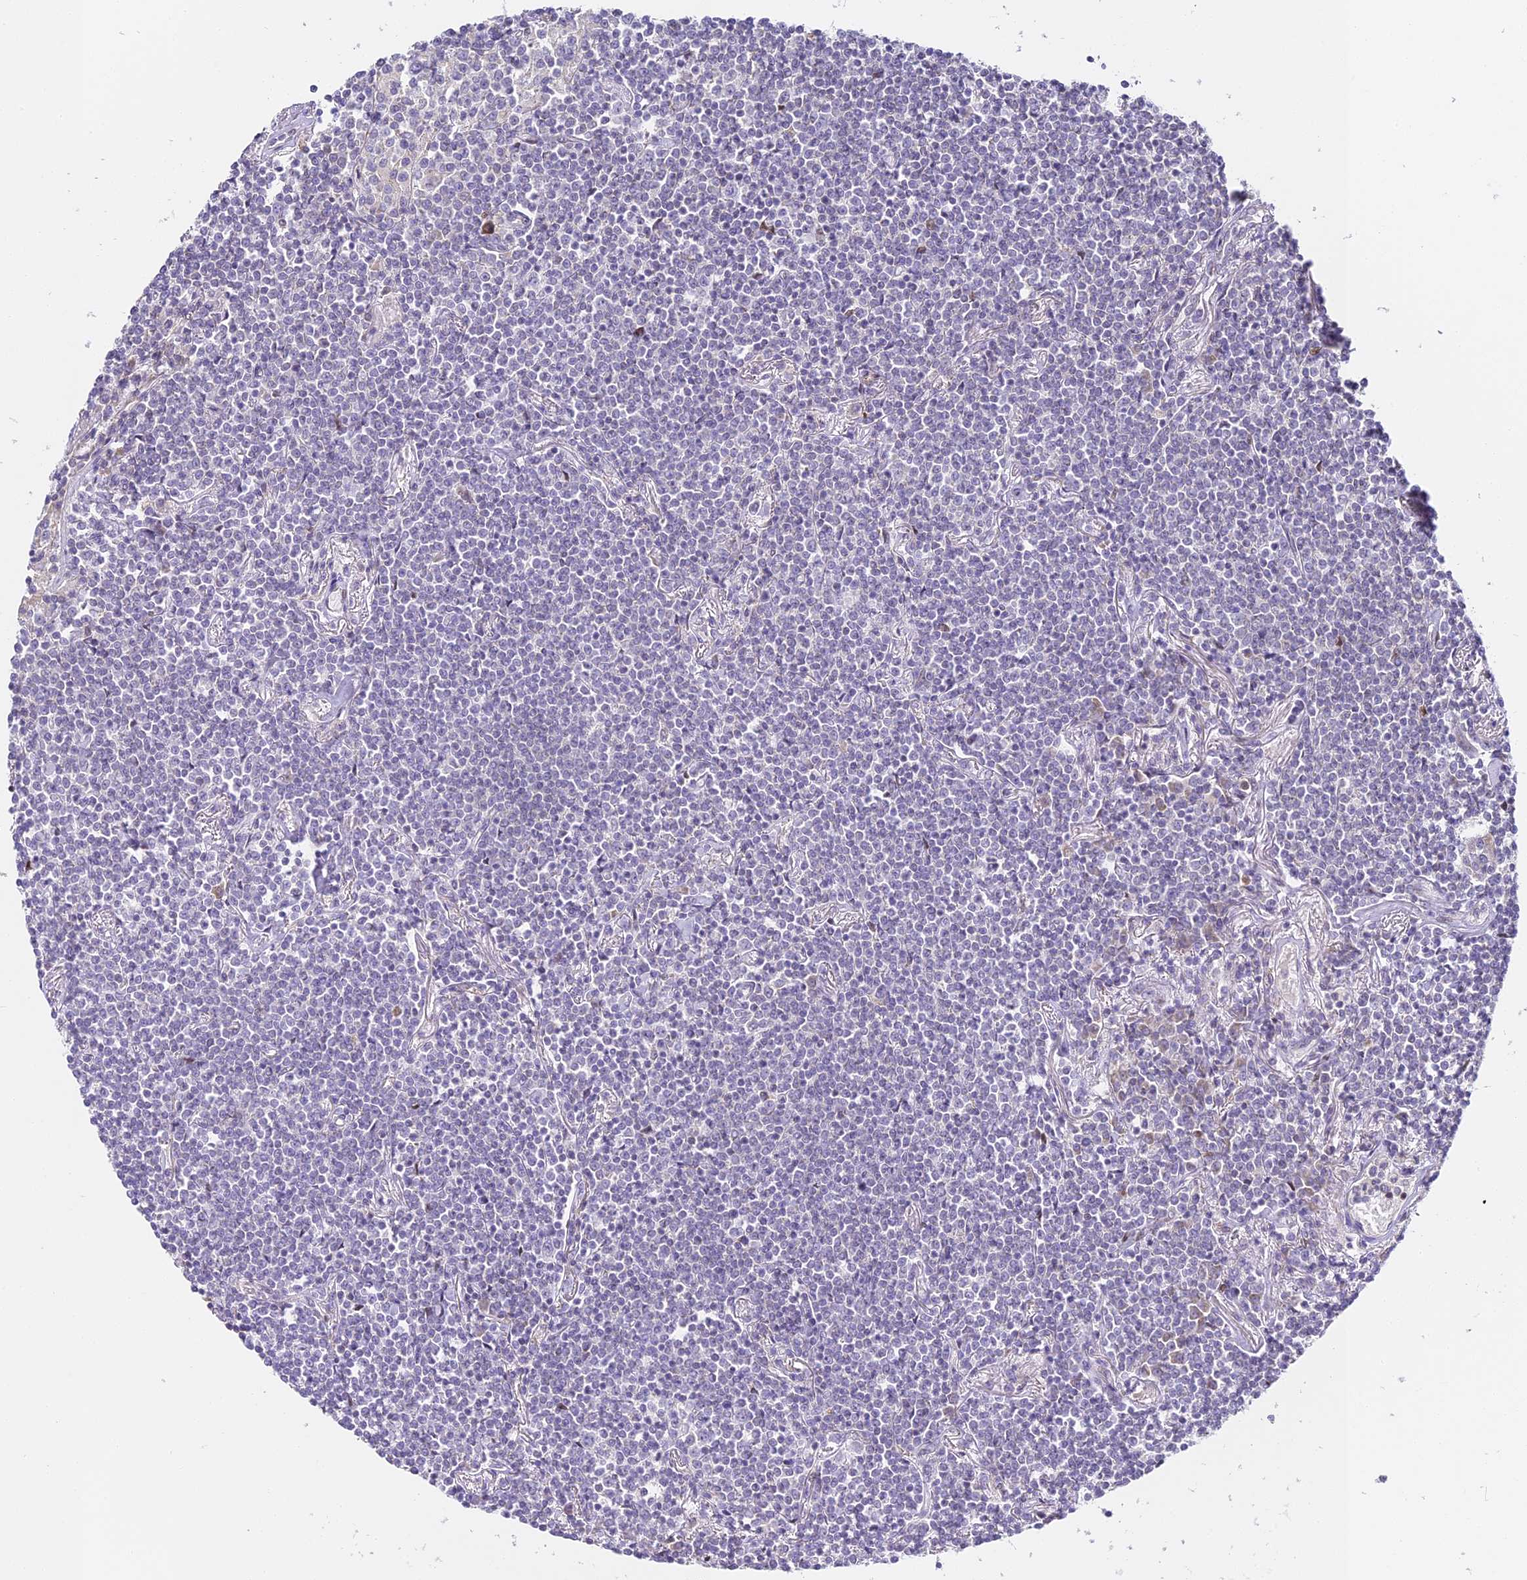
{"staining": {"intensity": "negative", "quantity": "none", "location": "none"}, "tissue": "lymphoma", "cell_type": "Tumor cells", "image_type": "cancer", "snomed": [{"axis": "morphology", "description": "Malignant lymphoma, non-Hodgkin's type, Low grade"}, {"axis": "topography", "description": "Lung"}], "caption": "Tumor cells show no significant positivity in low-grade malignant lymphoma, non-Hodgkin's type.", "gene": "SERP1", "patient": {"sex": "female", "age": 71}}